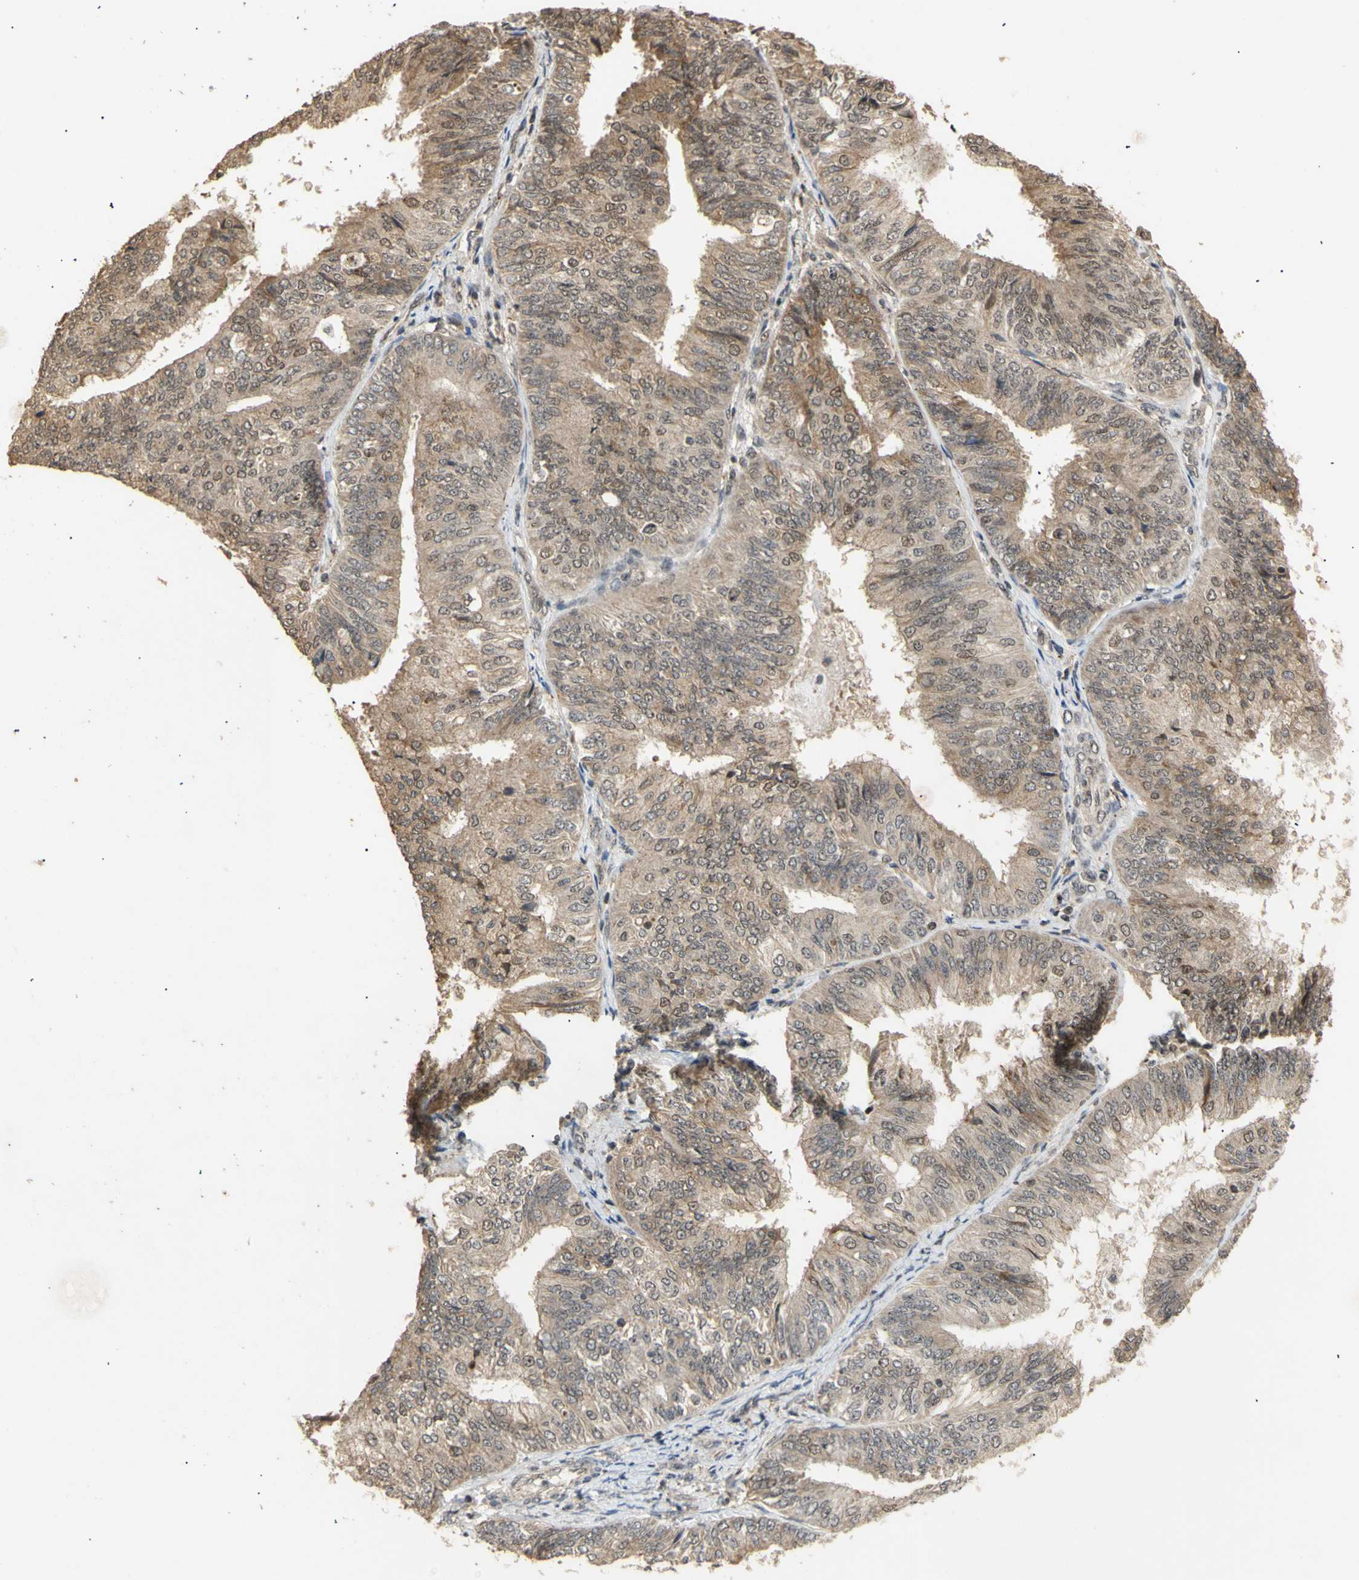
{"staining": {"intensity": "weak", "quantity": "25%-75%", "location": "cytoplasmic/membranous"}, "tissue": "endometrial cancer", "cell_type": "Tumor cells", "image_type": "cancer", "snomed": [{"axis": "morphology", "description": "Adenocarcinoma, NOS"}, {"axis": "topography", "description": "Endometrium"}], "caption": "Endometrial cancer (adenocarcinoma) was stained to show a protein in brown. There is low levels of weak cytoplasmic/membranous expression in about 25%-75% of tumor cells.", "gene": "GTF2E2", "patient": {"sex": "female", "age": 58}}